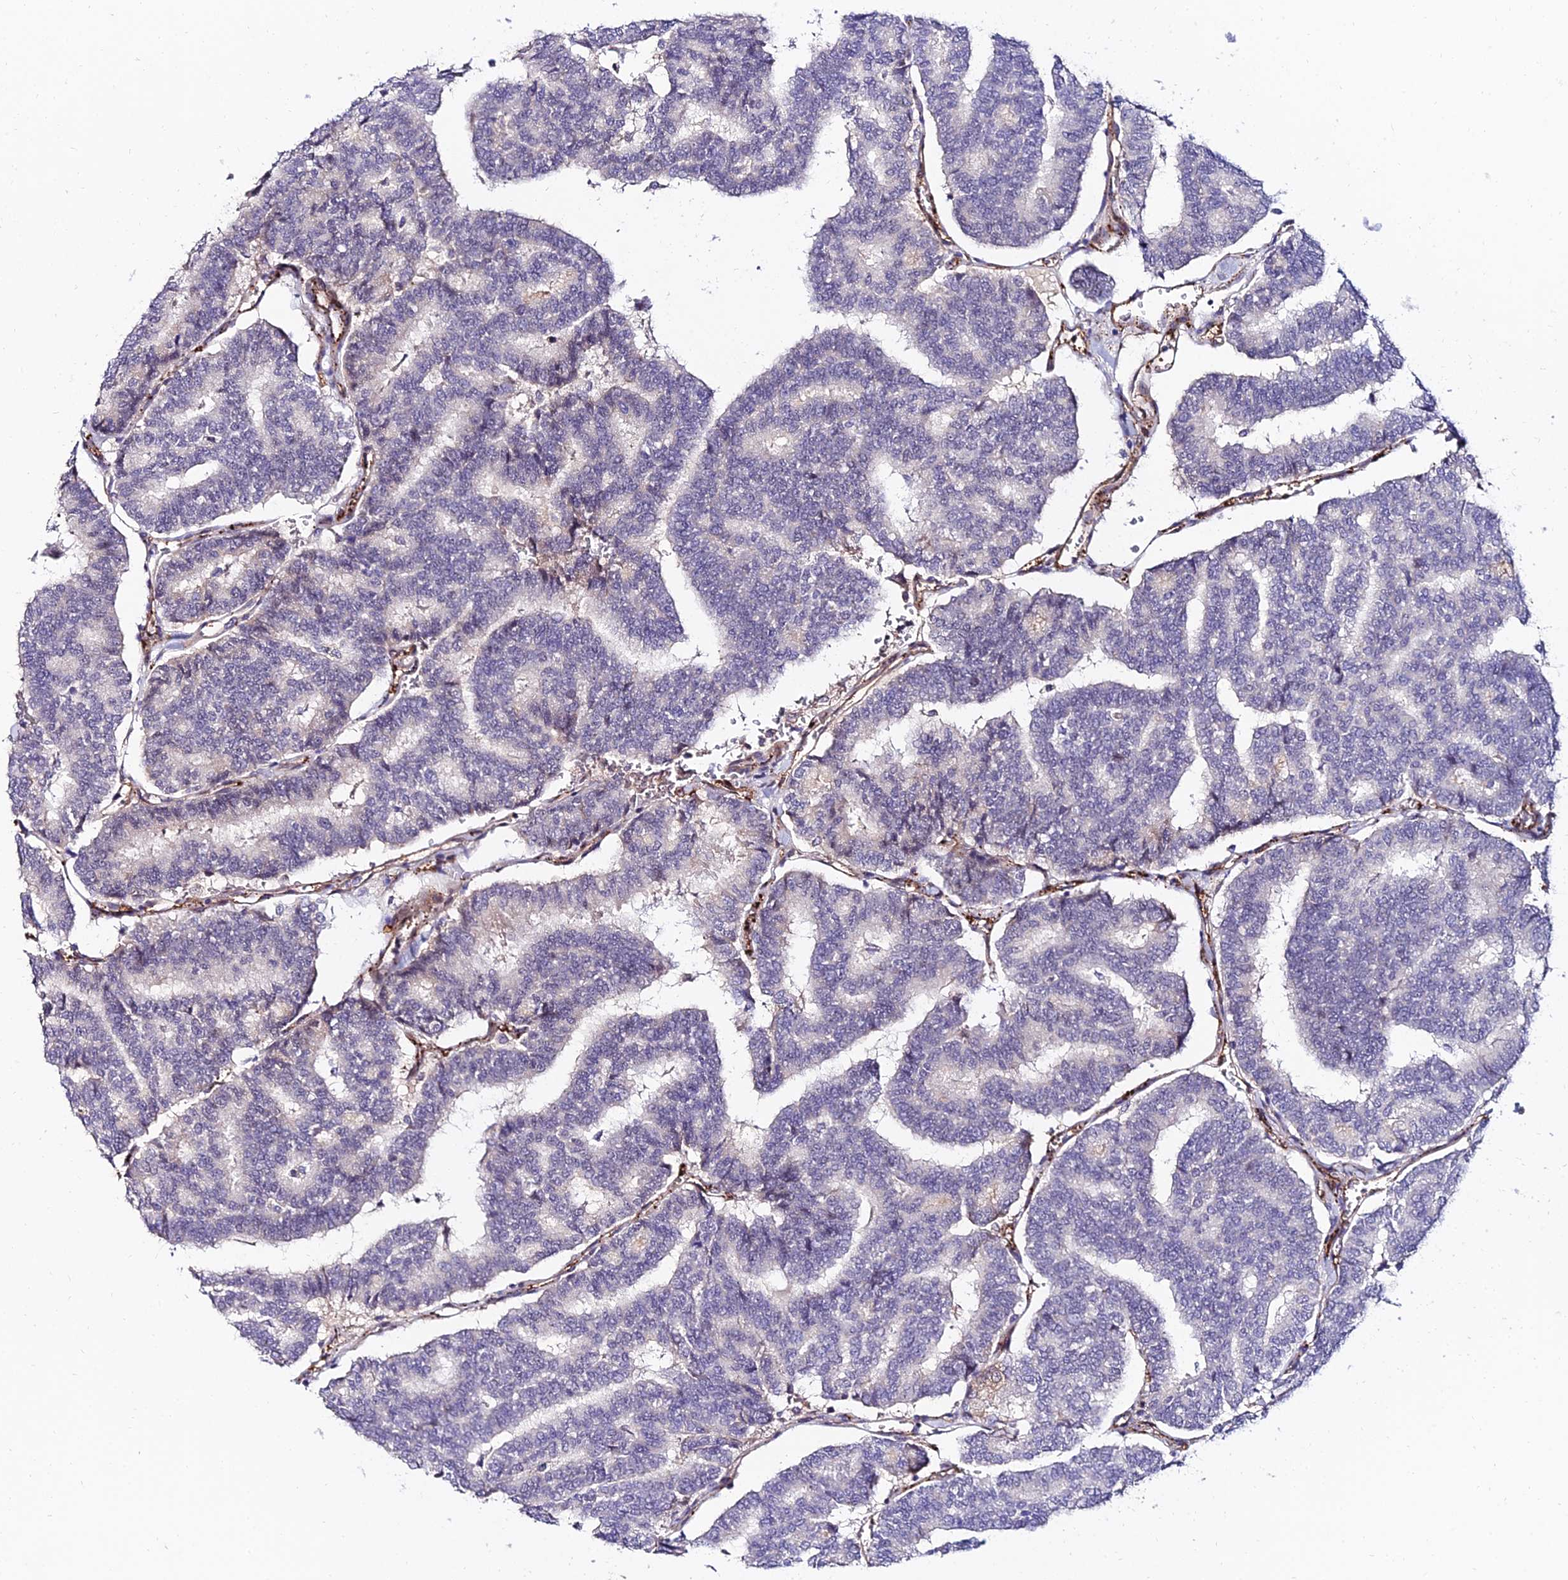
{"staining": {"intensity": "negative", "quantity": "none", "location": "none"}, "tissue": "thyroid cancer", "cell_type": "Tumor cells", "image_type": "cancer", "snomed": [{"axis": "morphology", "description": "Papillary adenocarcinoma, NOS"}, {"axis": "topography", "description": "Thyroid gland"}], "caption": "There is no significant positivity in tumor cells of thyroid cancer (papillary adenocarcinoma).", "gene": "ALDH3B2", "patient": {"sex": "female", "age": 35}}